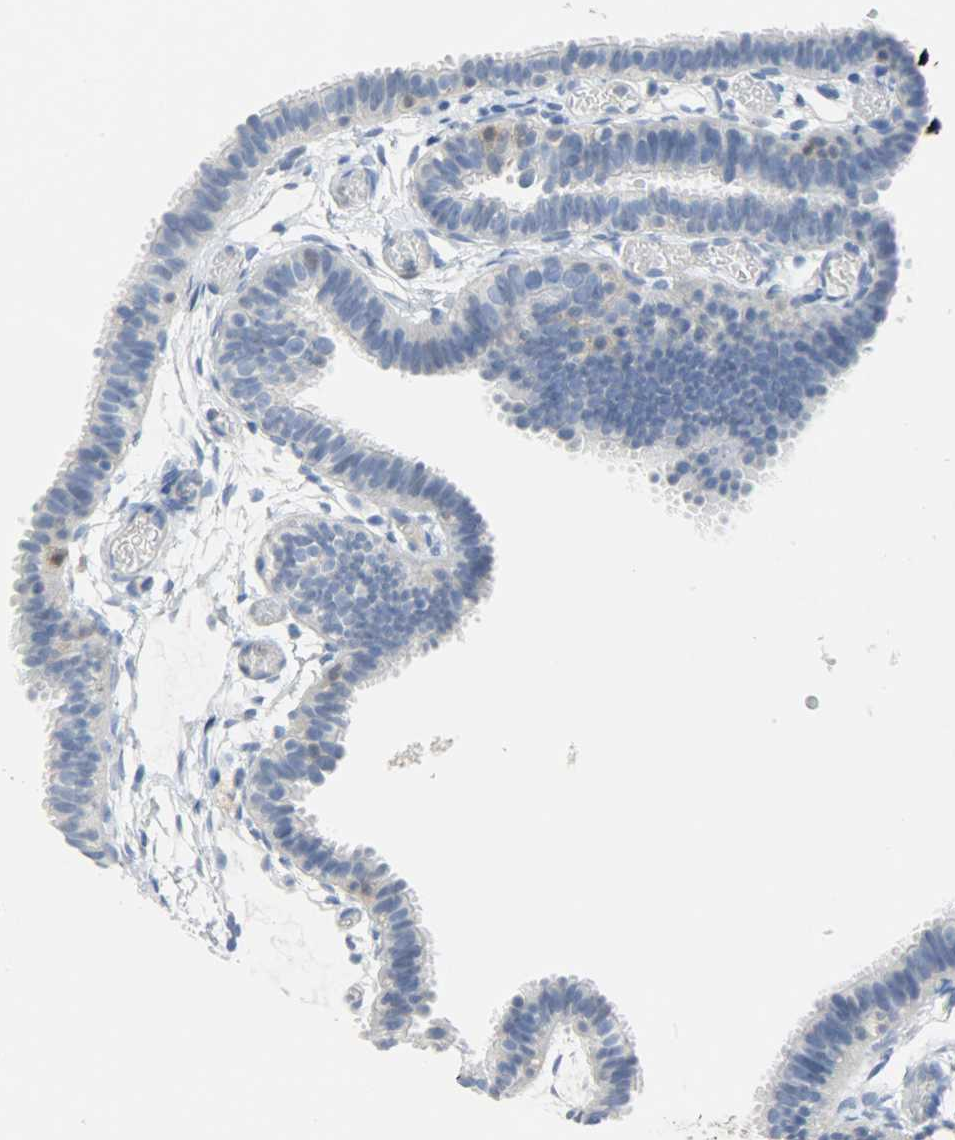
{"staining": {"intensity": "negative", "quantity": "none", "location": "none"}, "tissue": "fallopian tube", "cell_type": "Glandular cells", "image_type": "normal", "snomed": [{"axis": "morphology", "description": "Normal tissue, NOS"}, {"axis": "topography", "description": "Fallopian tube"}], "caption": "Immunohistochemical staining of unremarkable human fallopian tube reveals no significant staining in glandular cells. The staining is performed using DAB (3,3'-diaminobenzidine) brown chromogen with nuclei counter-stained in using hematoxylin.", "gene": "EIF4EBP1", "patient": {"sex": "female", "age": 29}}